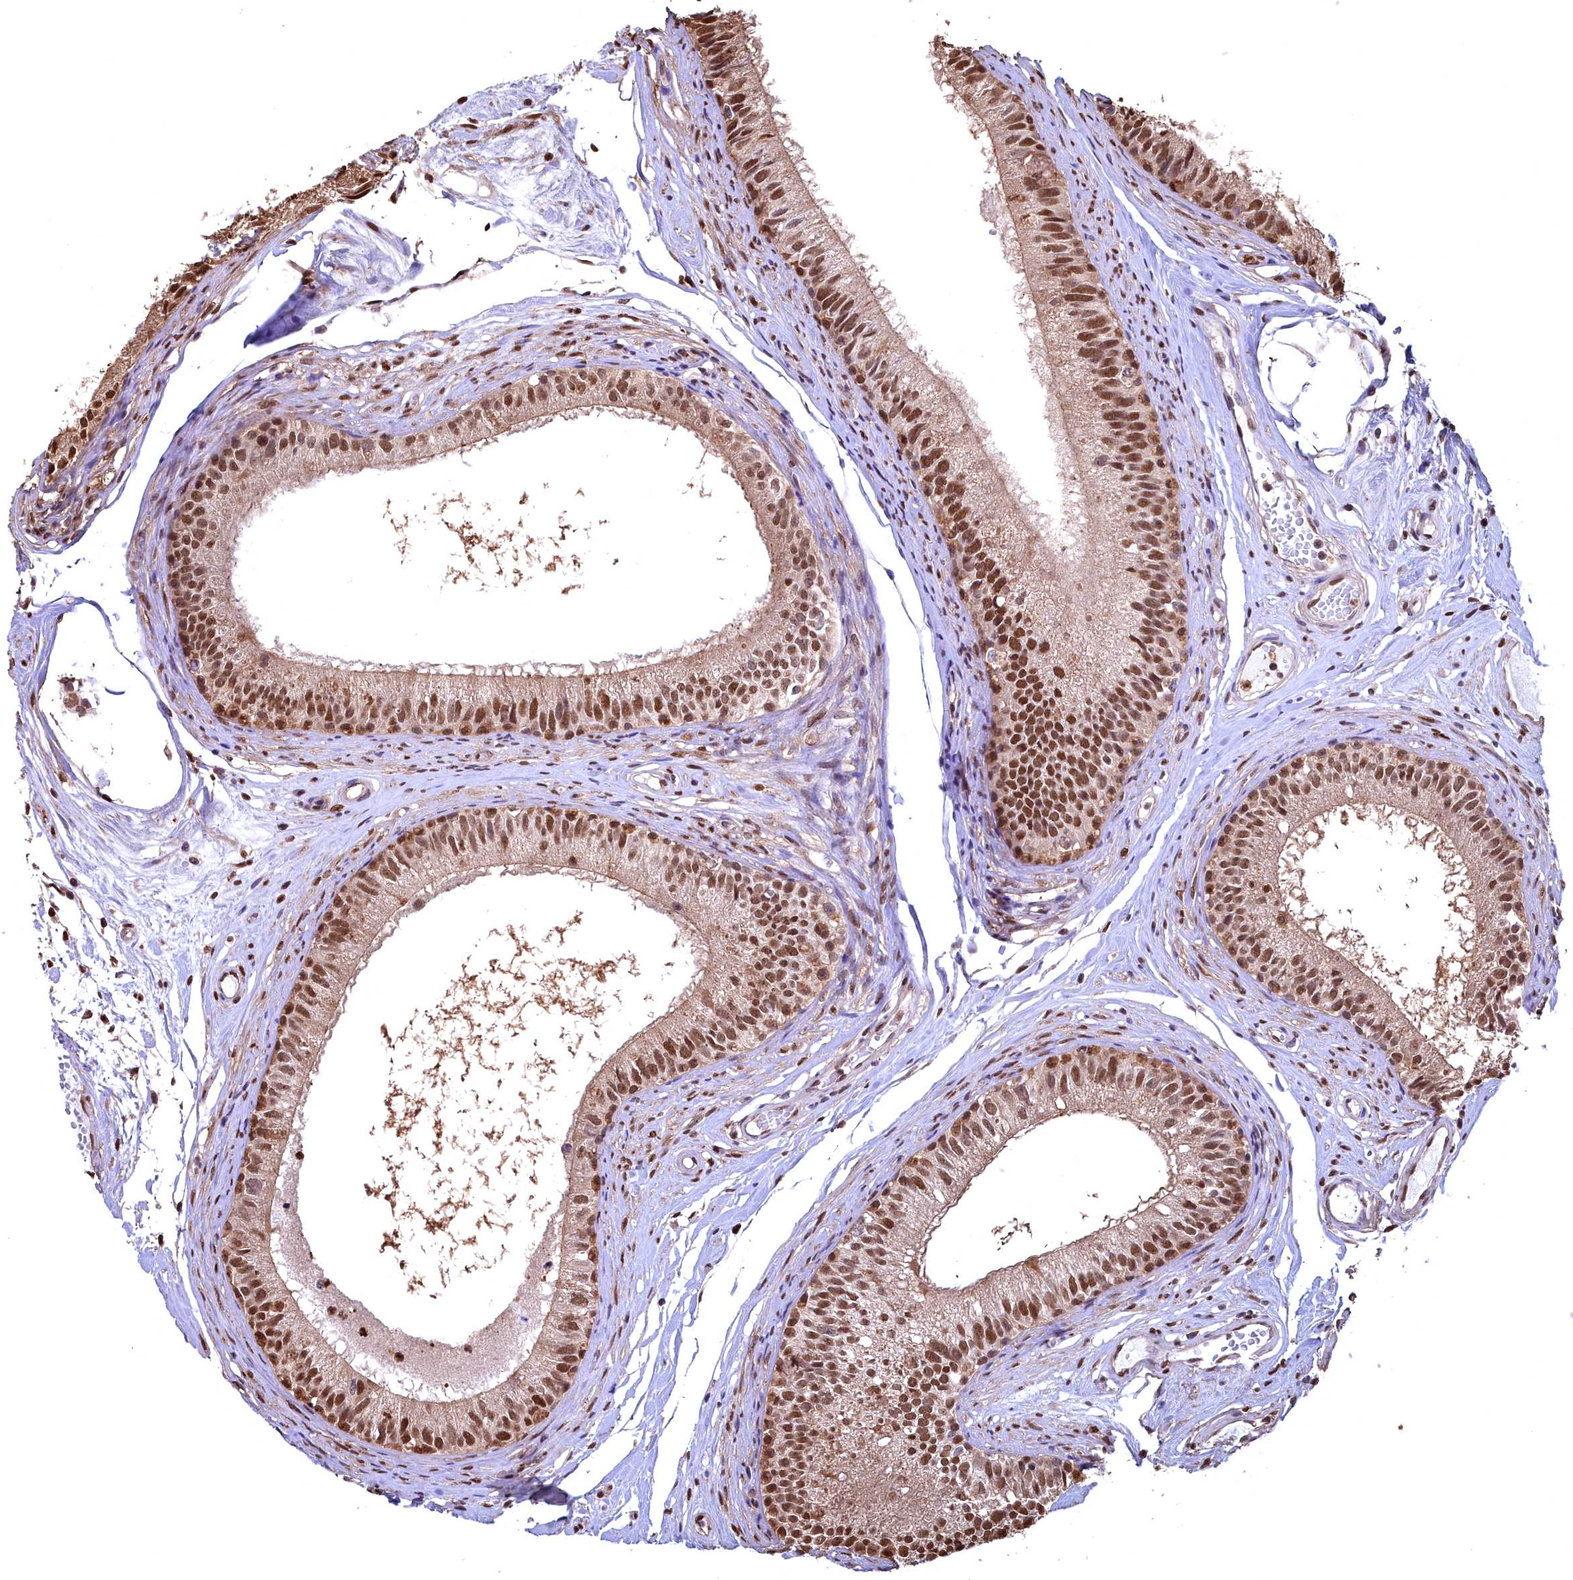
{"staining": {"intensity": "strong", "quantity": "25%-75%", "location": "cytoplasmic/membranous,nuclear"}, "tissue": "epididymis", "cell_type": "Glandular cells", "image_type": "normal", "snomed": [{"axis": "morphology", "description": "Normal tissue, NOS"}, {"axis": "topography", "description": "Epididymis"}], "caption": "The micrograph demonstrates staining of normal epididymis, revealing strong cytoplasmic/membranous,nuclear protein staining (brown color) within glandular cells. (DAB (3,3'-diaminobenzidine) = brown stain, brightfield microscopy at high magnification).", "gene": "GAPDH", "patient": {"sex": "male", "age": 74}}